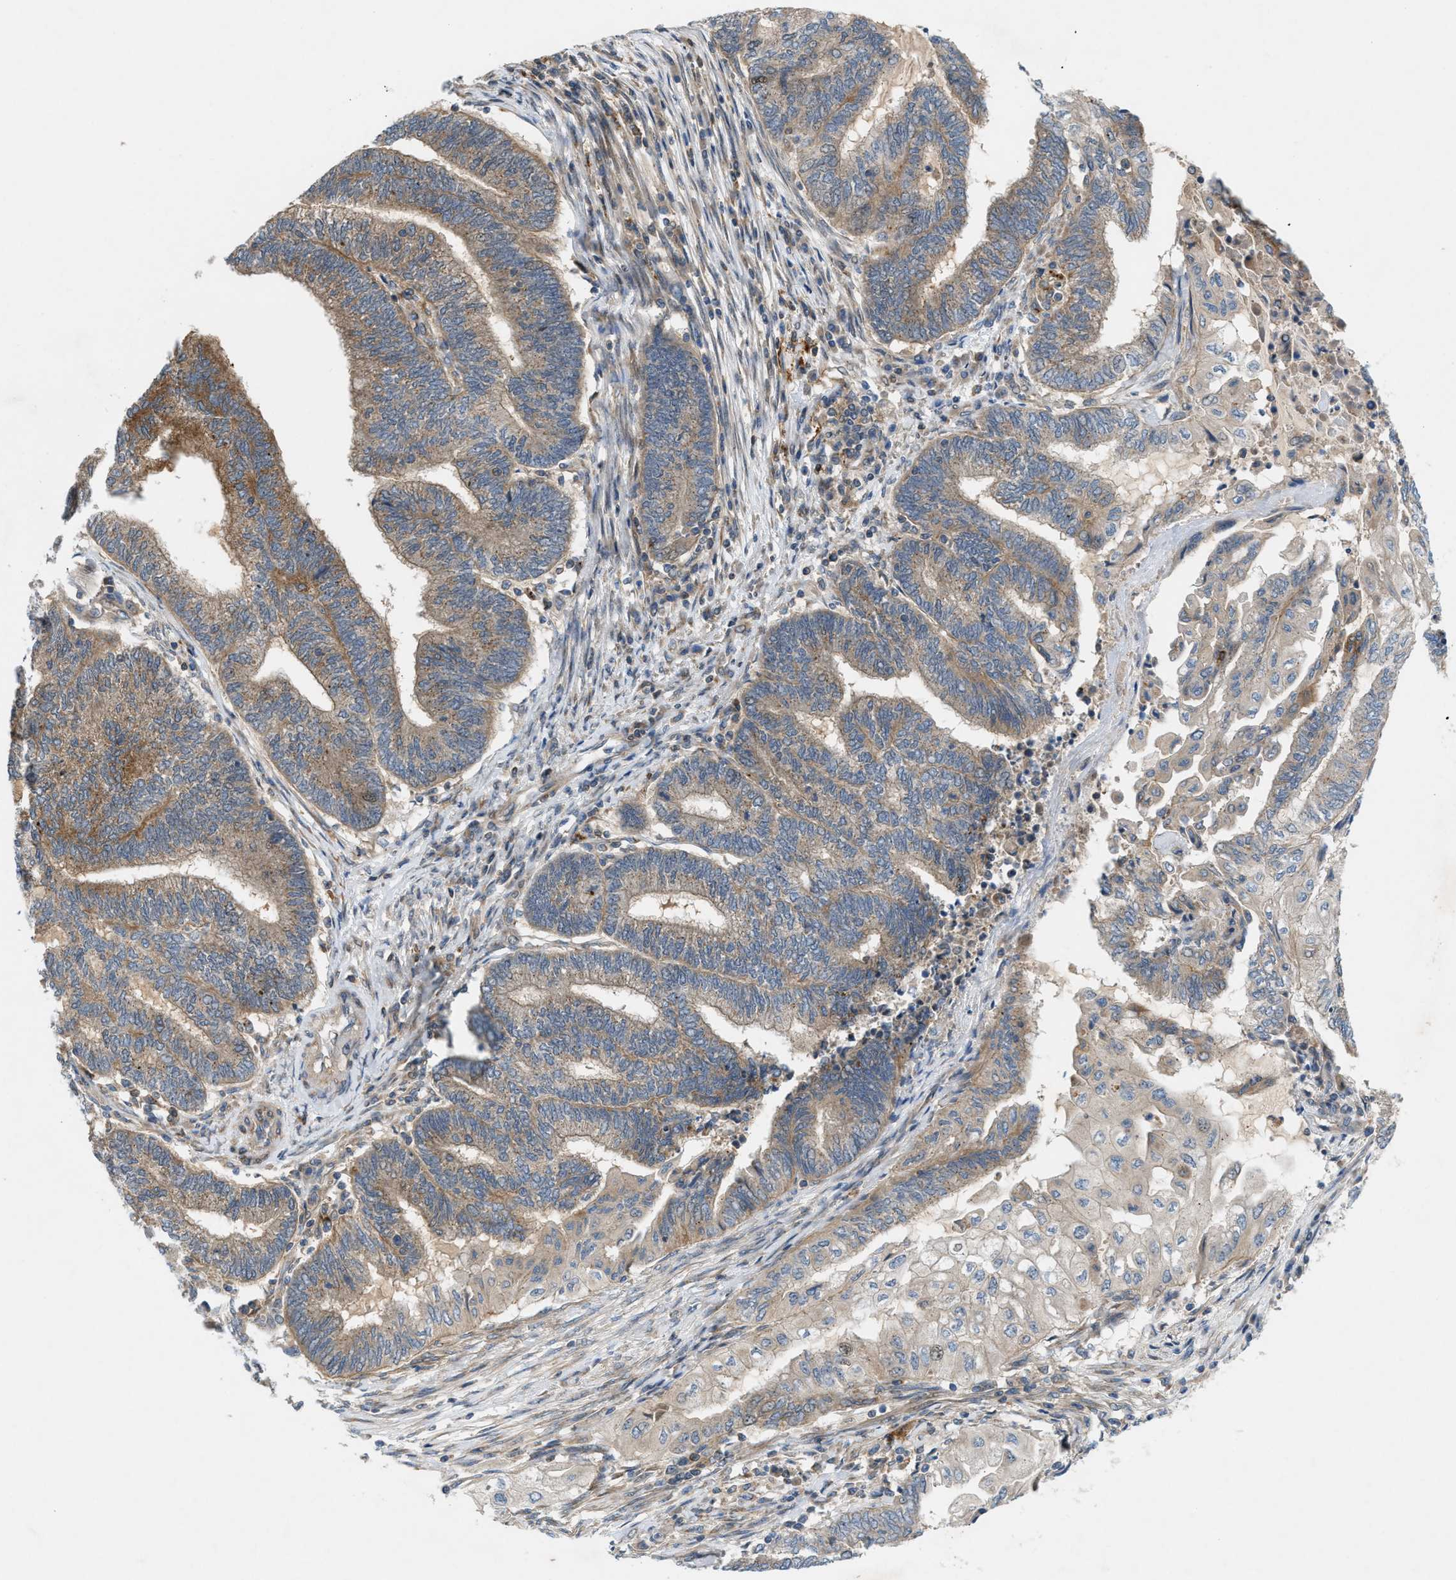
{"staining": {"intensity": "moderate", "quantity": ">75%", "location": "cytoplasmic/membranous"}, "tissue": "endometrial cancer", "cell_type": "Tumor cells", "image_type": "cancer", "snomed": [{"axis": "morphology", "description": "Adenocarcinoma, NOS"}, {"axis": "topography", "description": "Uterus"}, {"axis": "topography", "description": "Endometrium"}], "caption": "About >75% of tumor cells in human endometrial adenocarcinoma show moderate cytoplasmic/membranous protein staining as visualized by brown immunohistochemical staining.", "gene": "CYB5D1", "patient": {"sex": "female", "age": 70}}